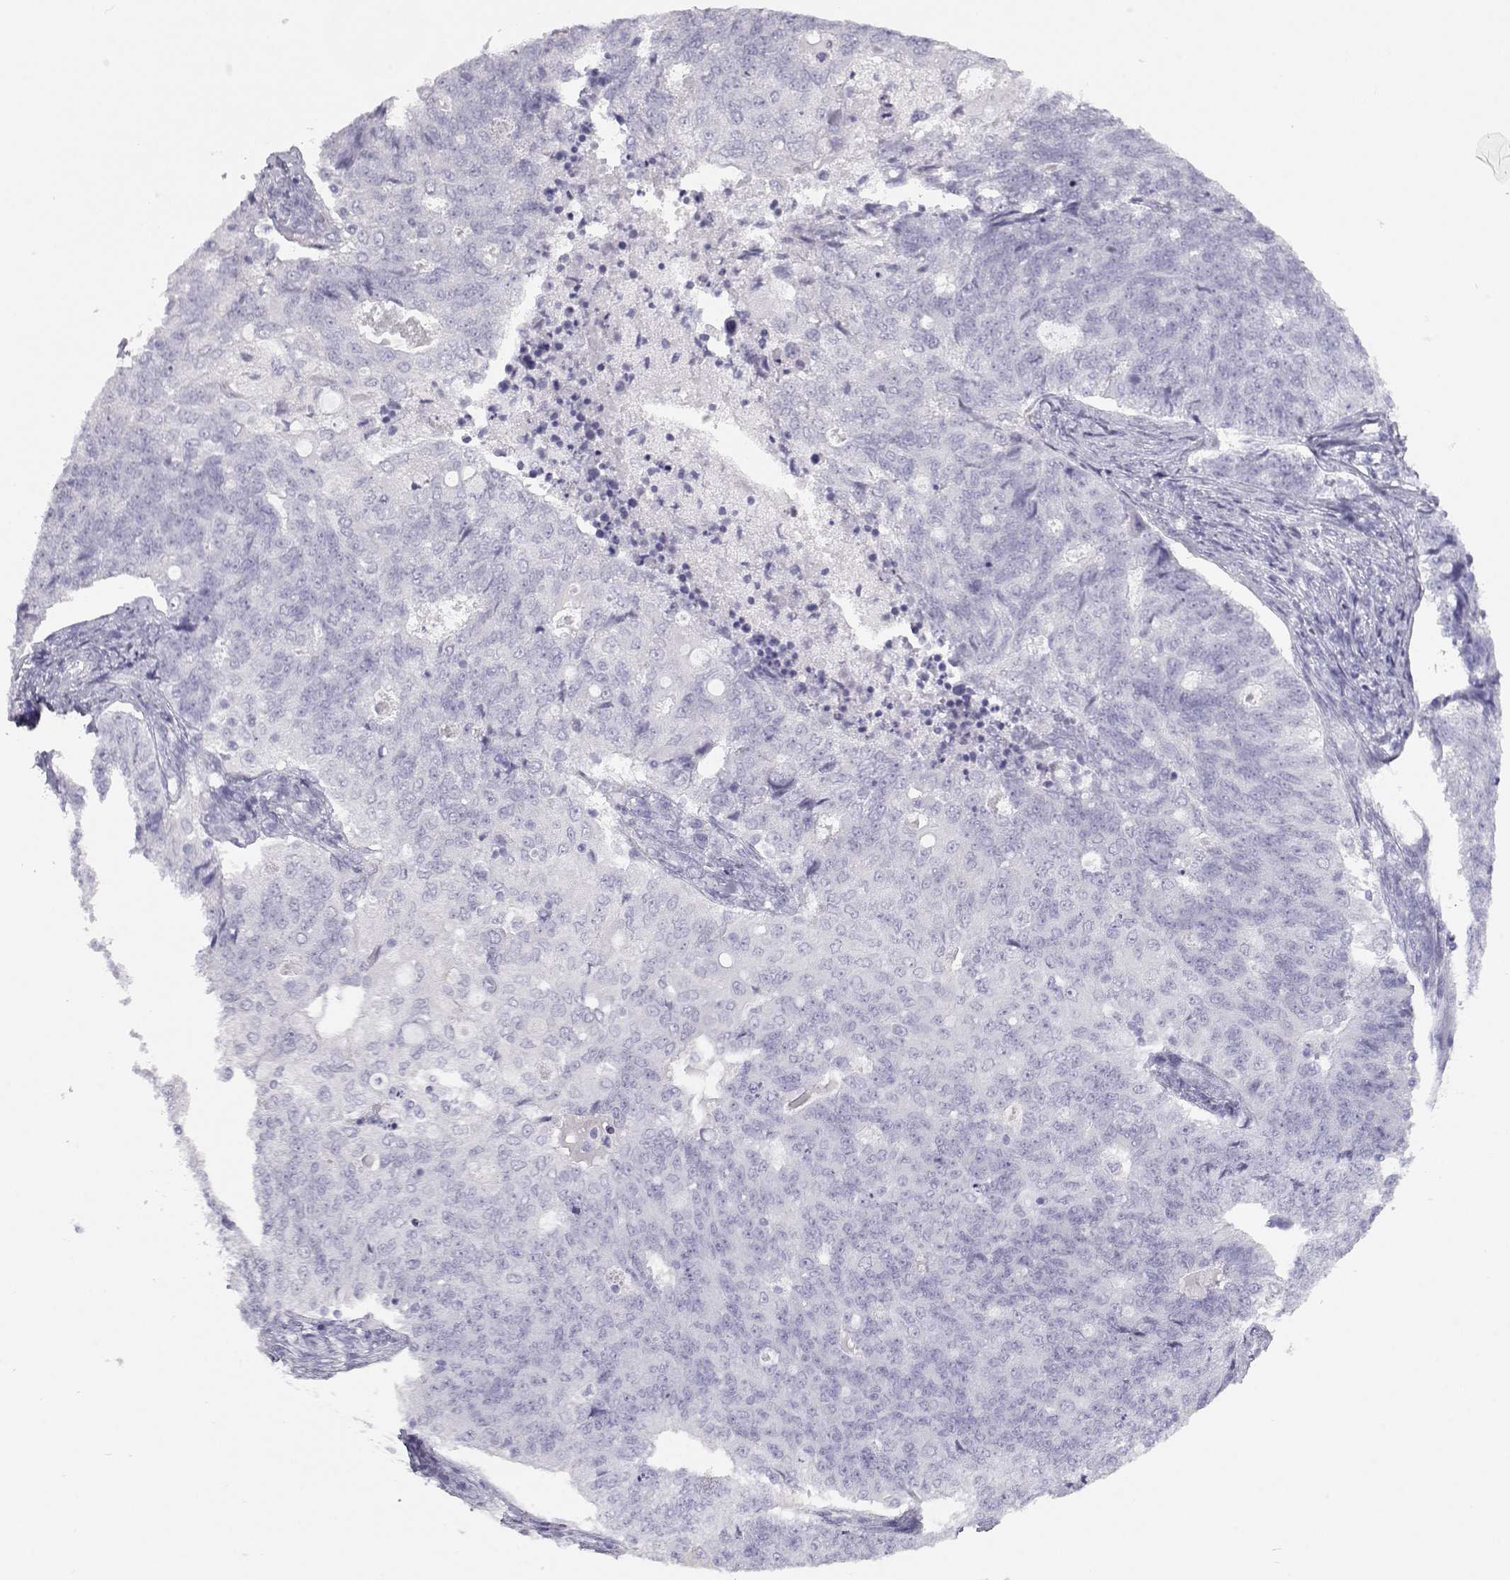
{"staining": {"intensity": "negative", "quantity": "none", "location": "none"}, "tissue": "endometrial cancer", "cell_type": "Tumor cells", "image_type": "cancer", "snomed": [{"axis": "morphology", "description": "Adenocarcinoma, NOS"}, {"axis": "topography", "description": "Endometrium"}], "caption": "This histopathology image is of adenocarcinoma (endometrial) stained with immunohistochemistry (IHC) to label a protein in brown with the nuclei are counter-stained blue. There is no positivity in tumor cells.", "gene": "TKTL1", "patient": {"sex": "female", "age": 43}}